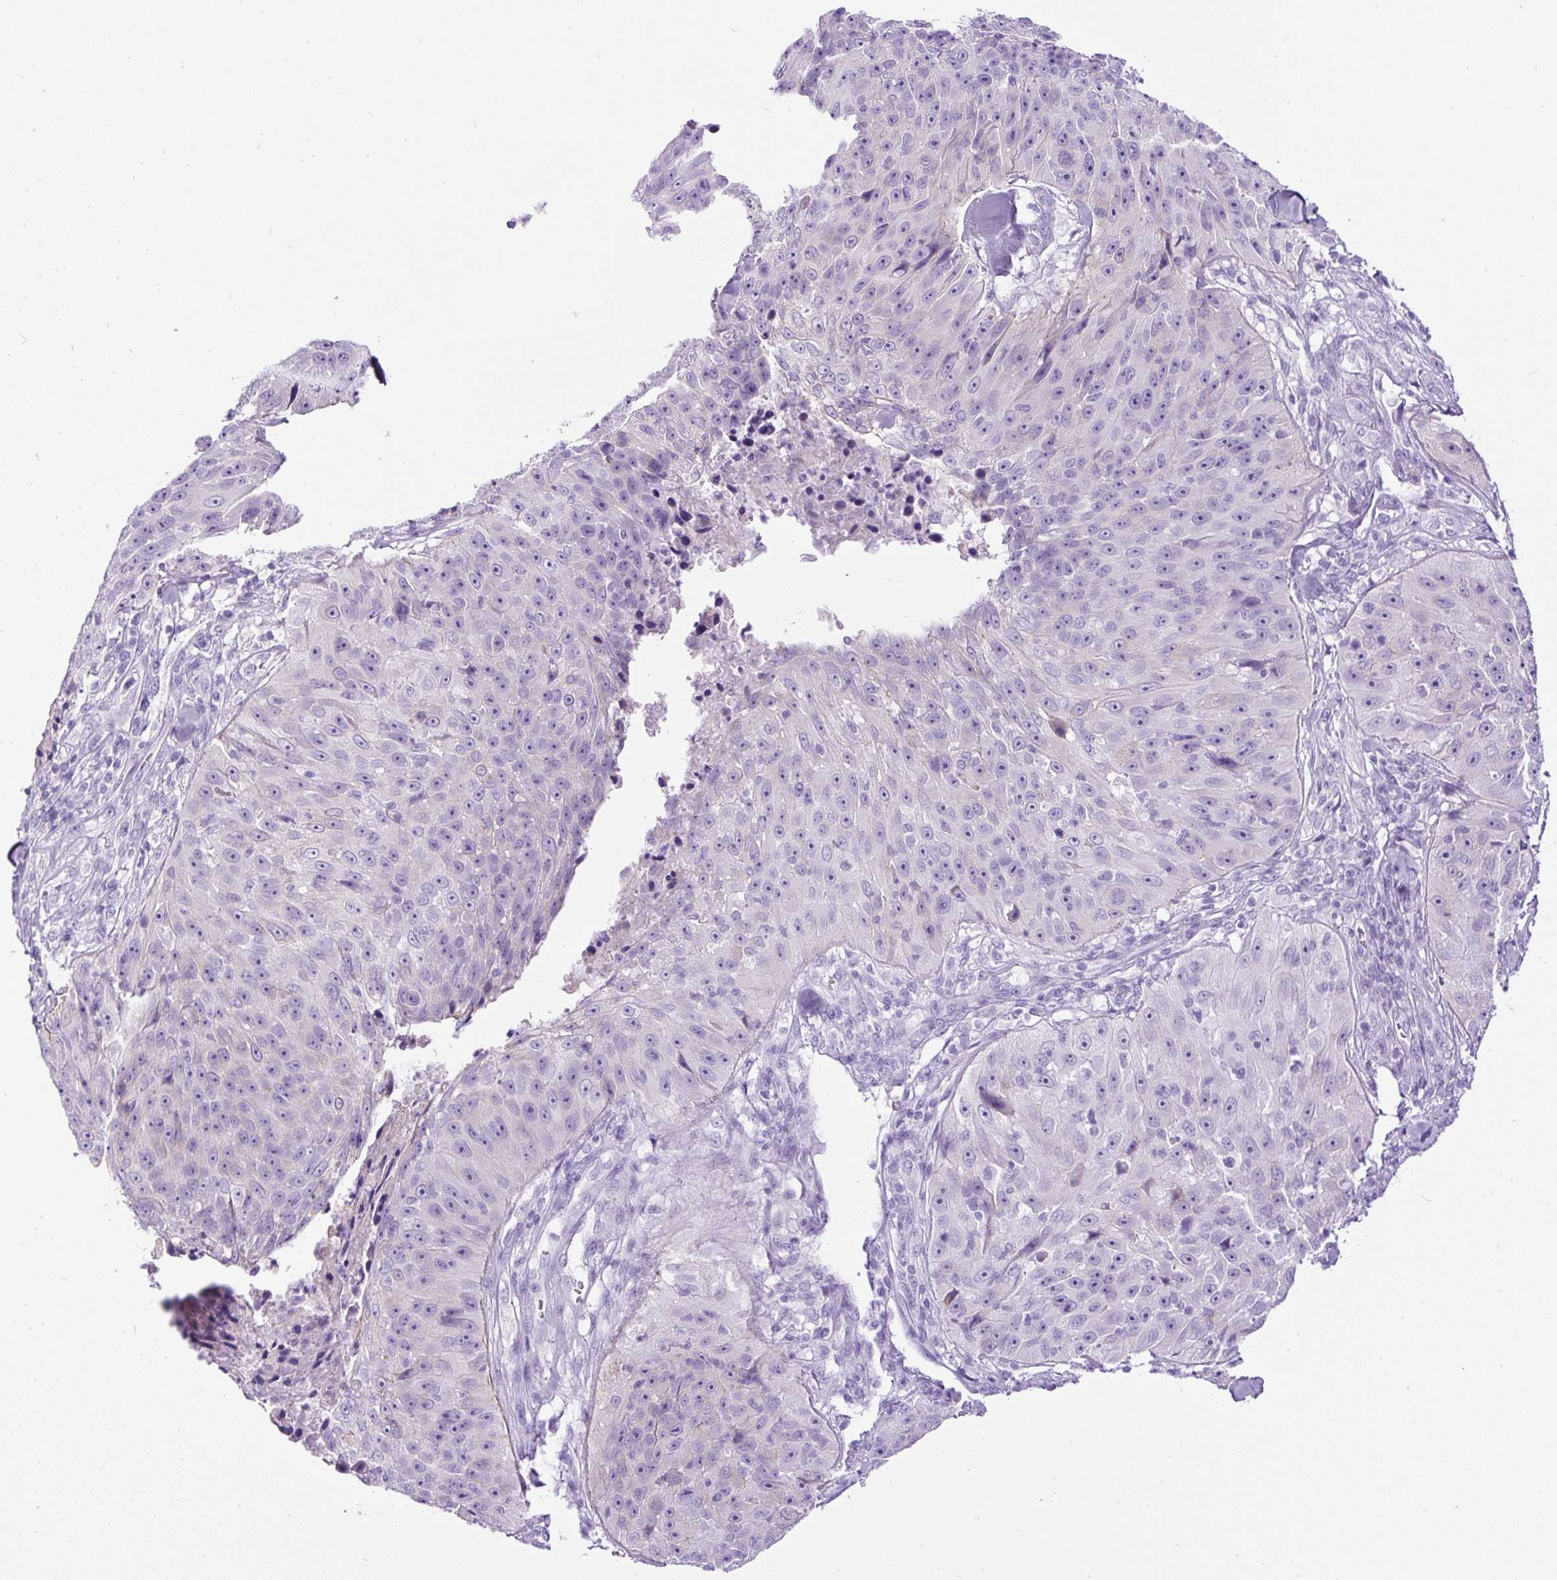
{"staining": {"intensity": "negative", "quantity": "none", "location": "none"}, "tissue": "skin cancer", "cell_type": "Tumor cells", "image_type": "cancer", "snomed": [{"axis": "morphology", "description": "Squamous cell carcinoma, NOS"}, {"axis": "topography", "description": "Skin"}], "caption": "Tumor cells show no significant protein staining in skin cancer.", "gene": "PDIA2", "patient": {"sex": "female", "age": 87}}